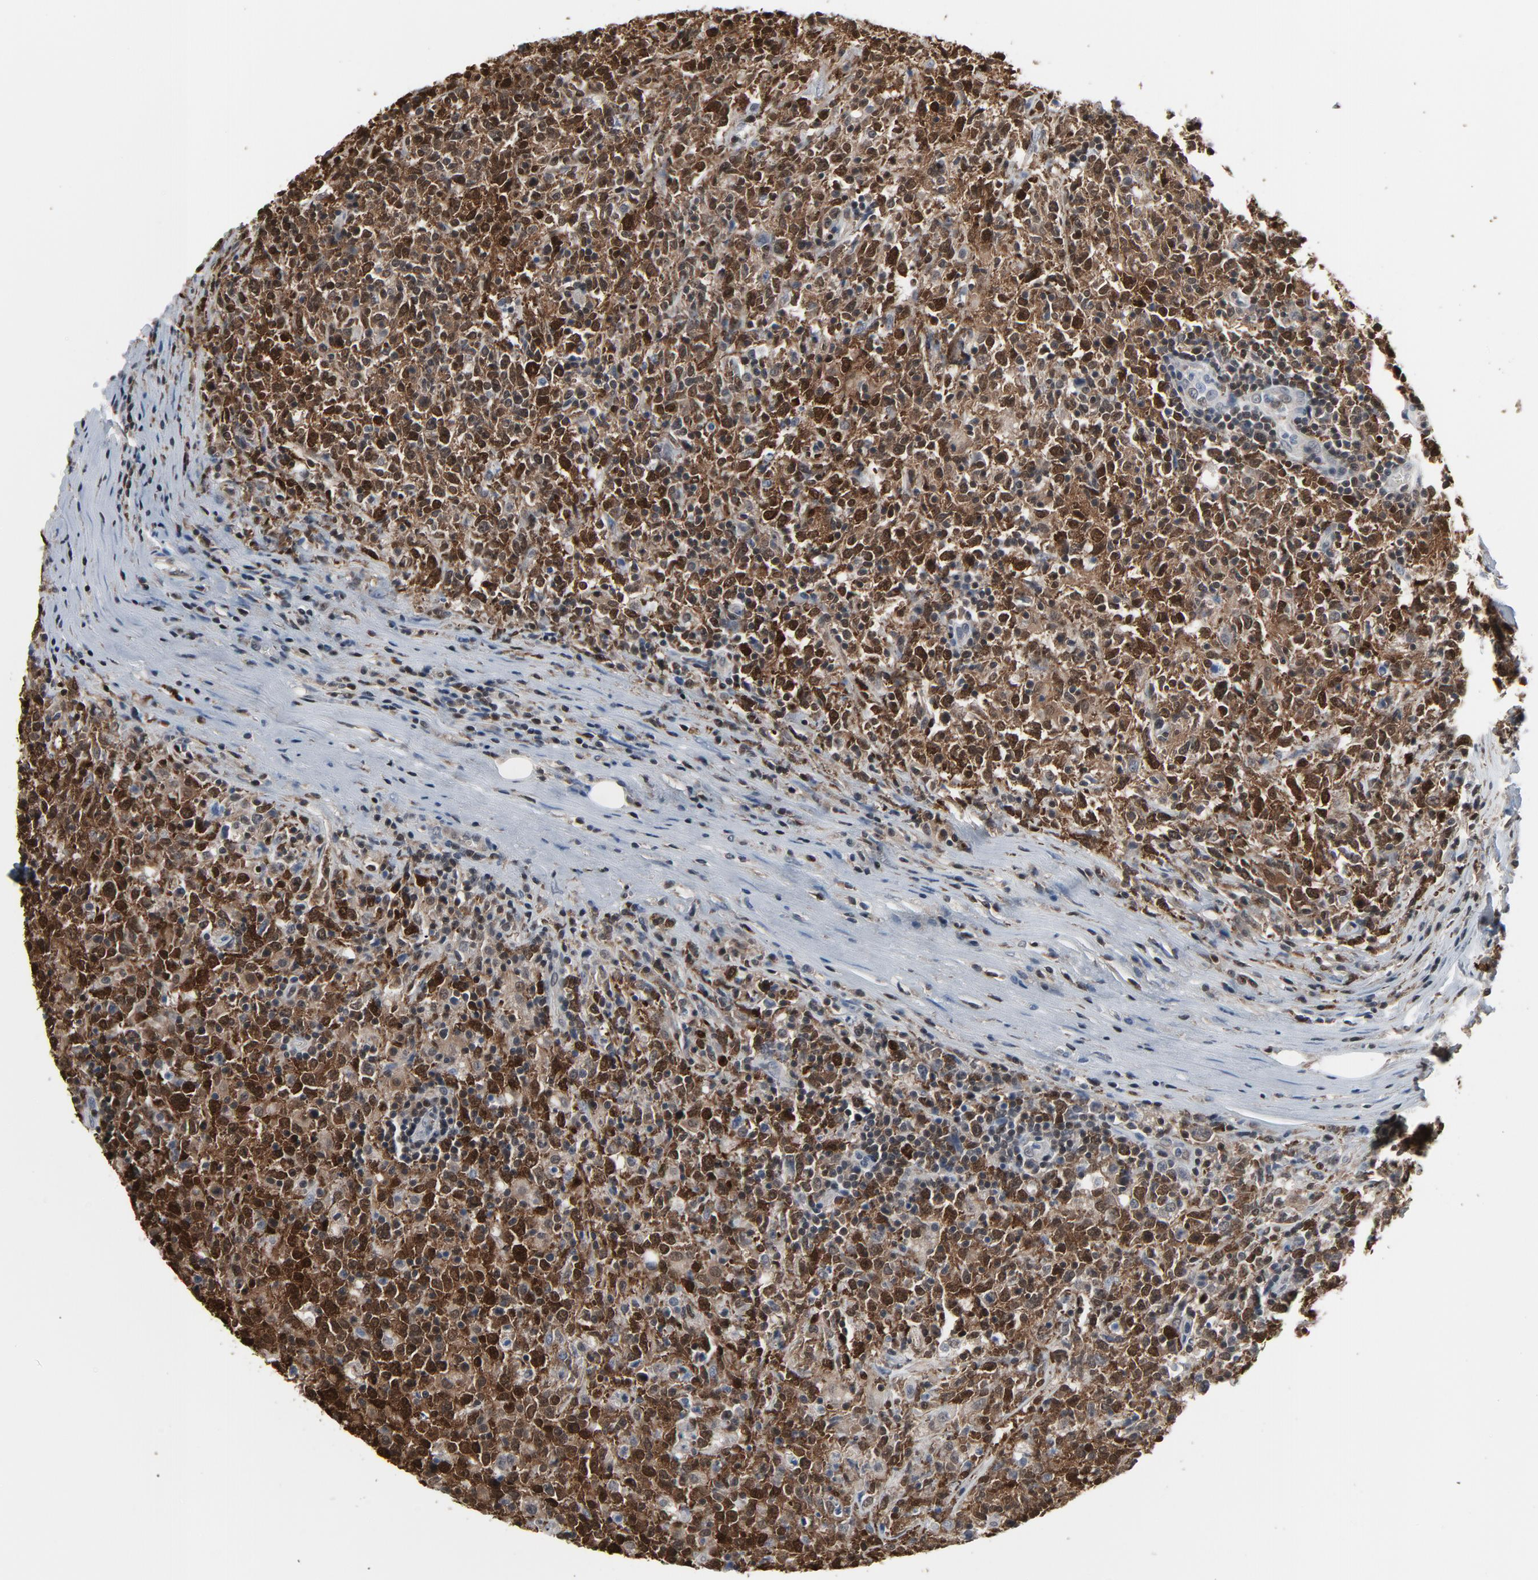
{"staining": {"intensity": "strong", "quantity": ">75%", "location": "cytoplasmic/membranous,nuclear"}, "tissue": "lymphoma", "cell_type": "Tumor cells", "image_type": "cancer", "snomed": [{"axis": "morphology", "description": "Malignant lymphoma, non-Hodgkin's type, High grade"}, {"axis": "topography", "description": "Lymph node"}], "caption": "Strong cytoplasmic/membranous and nuclear expression is seen in about >75% of tumor cells in lymphoma.", "gene": "STAT5A", "patient": {"sex": "female", "age": 84}}